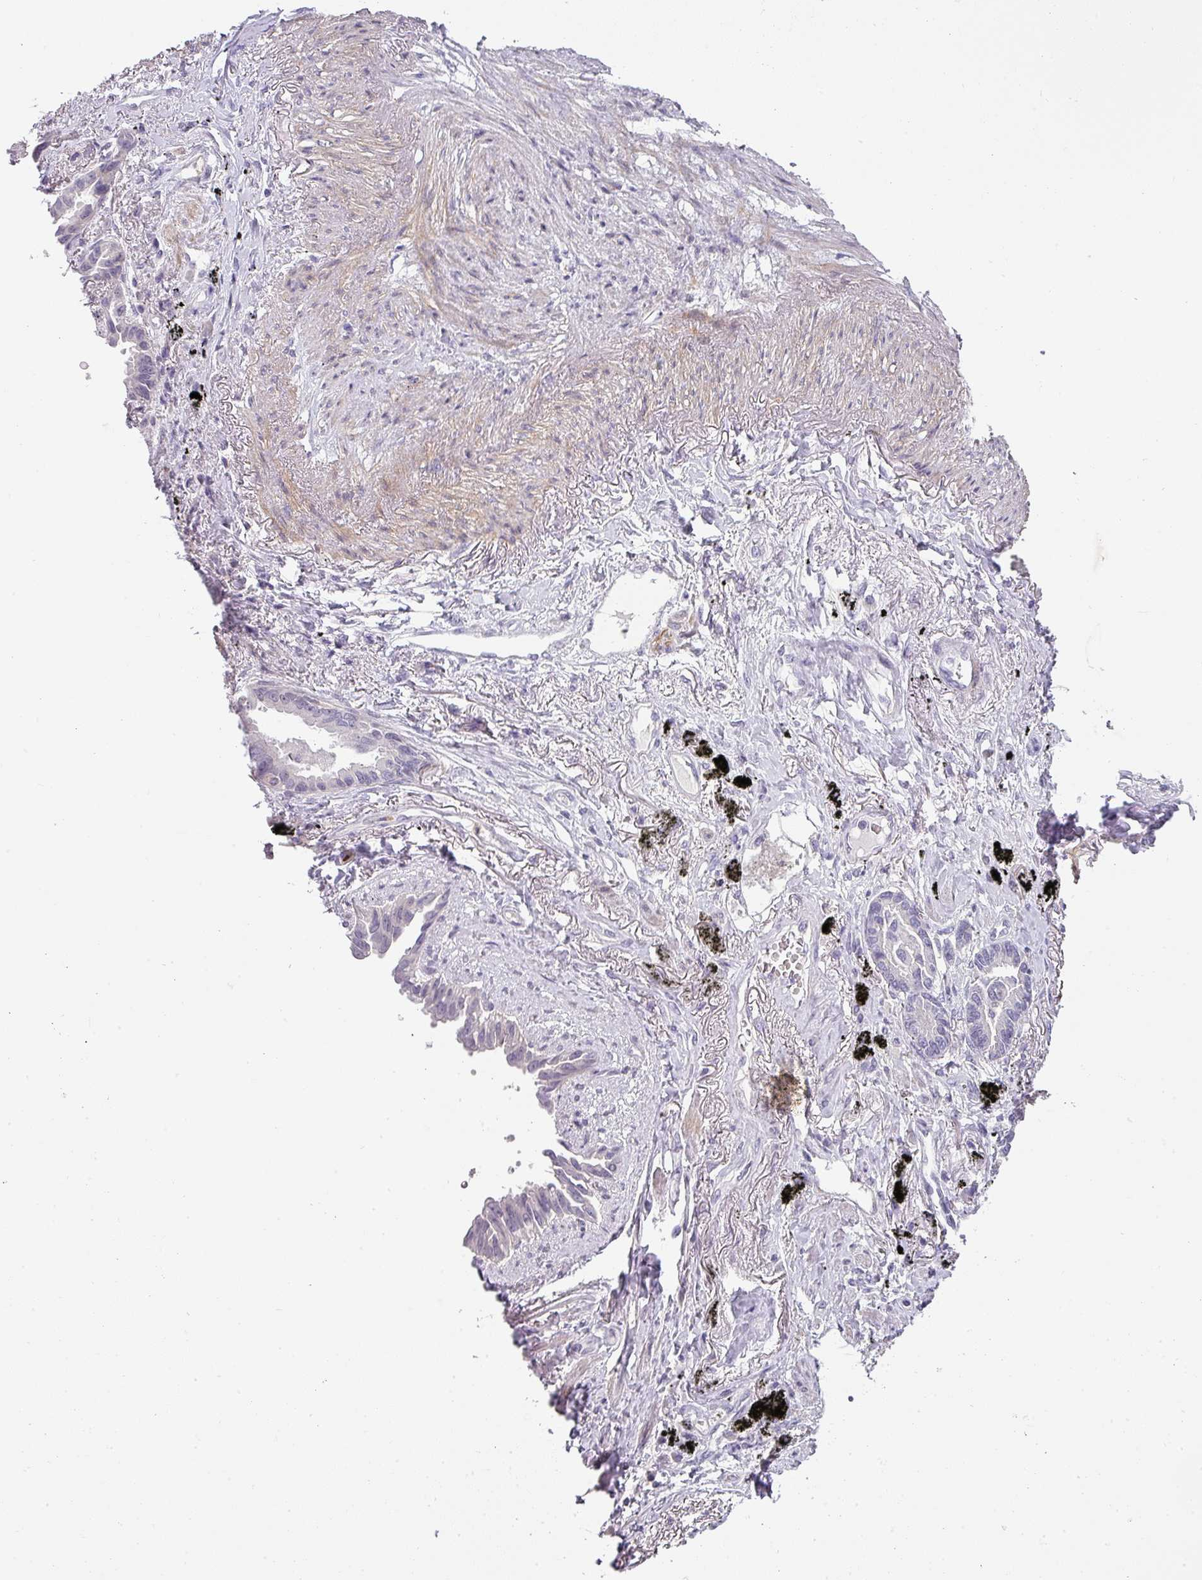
{"staining": {"intensity": "negative", "quantity": "none", "location": "none"}, "tissue": "lung cancer", "cell_type": "Tumor cells", "image_type": "cancer", "snomed": [{"axis": "morphology", "description": "Adenocarcinoma, NOS"}, {"axis": "topography", "description": "Lung"}], "caption": "IHC of human lung cancer (adenocarcinoma) reveals no positivity in tumor cells.", "gene": "BTLA", "patient": {"sex": "male", "age": 67}}